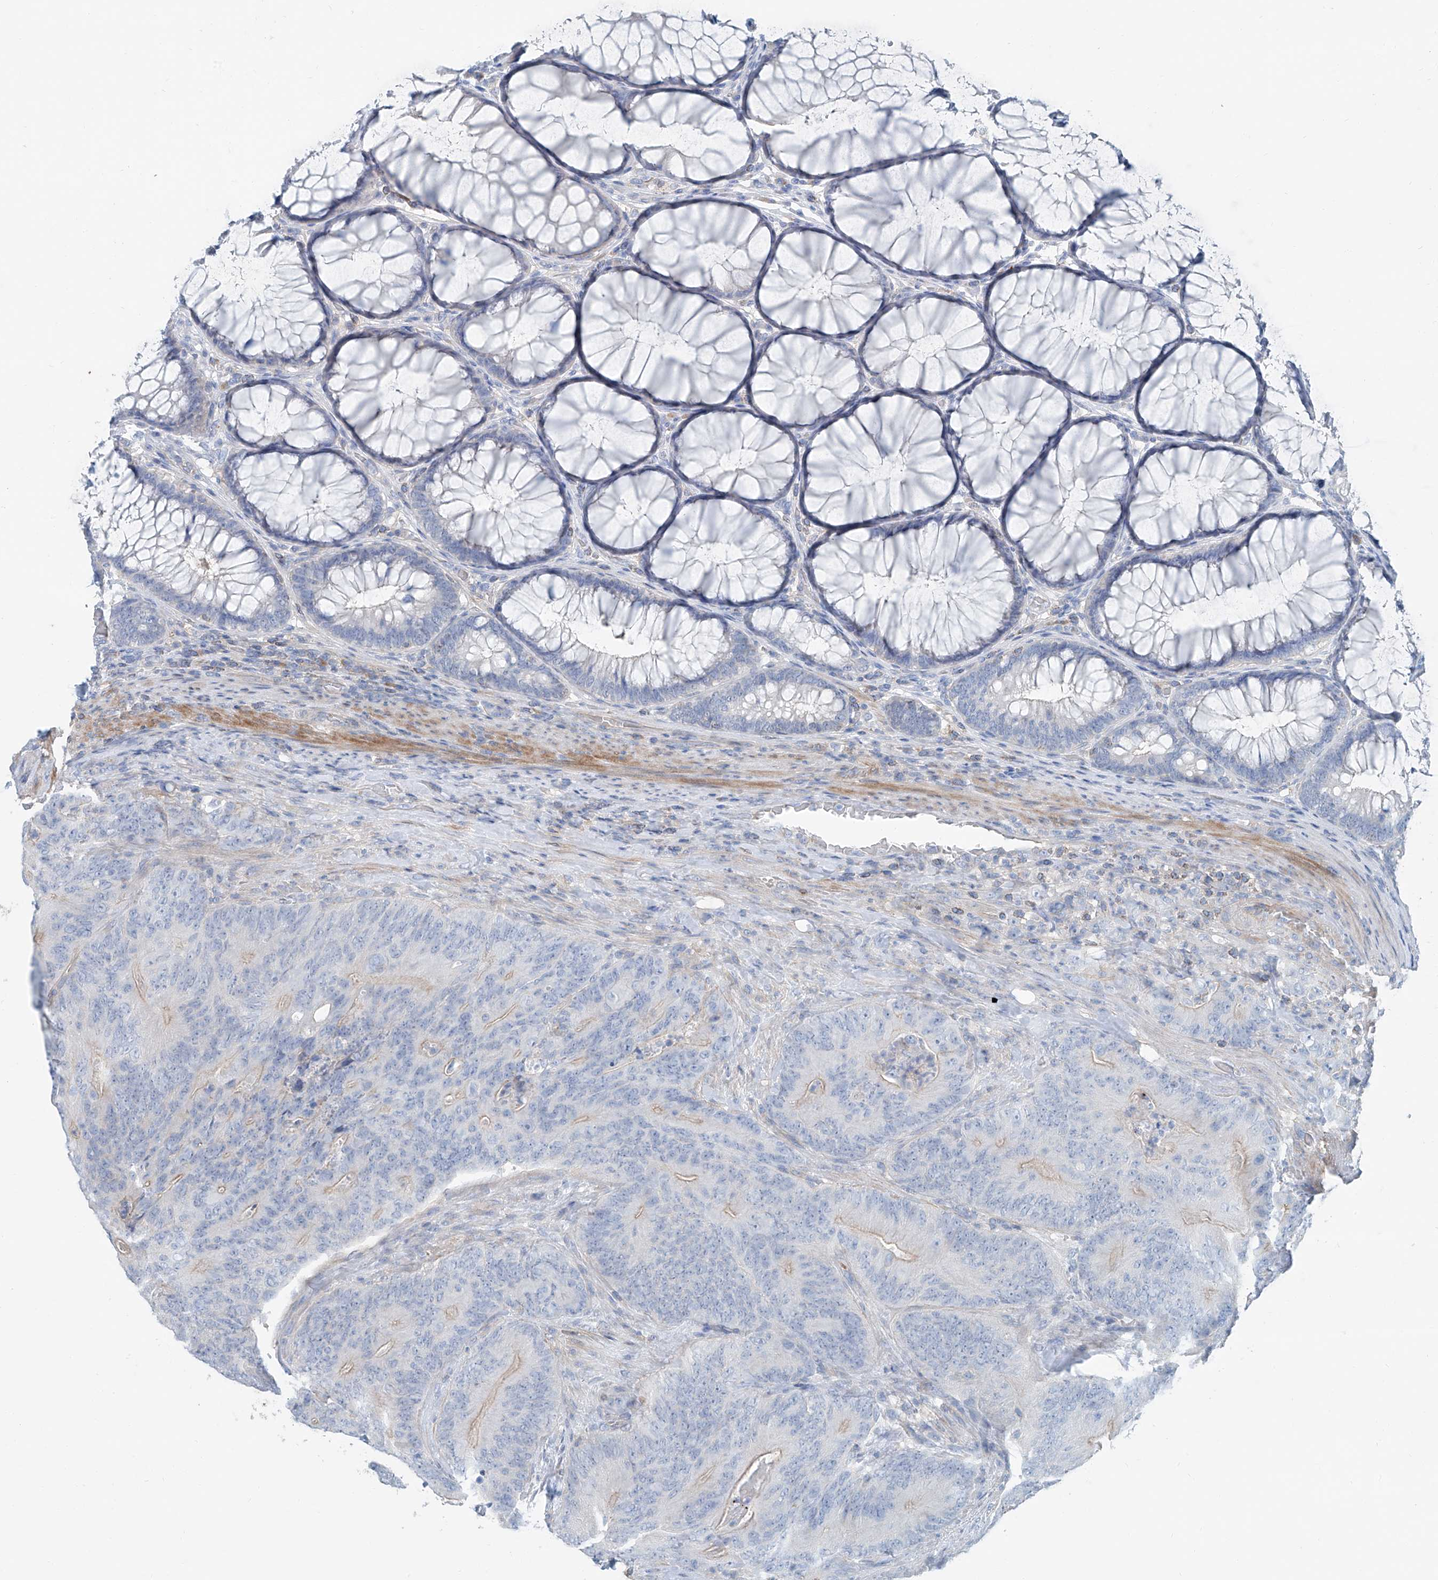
{"staining": {"intensity": "negative", "quantity": "none", "location": "none"}, "tissue": "colorectal cancer", "cell_type": "Tumor cells", "image_type": "cancer", "snomed": [{"axis": "morphology", "description": "Normal tissue, NOS"}, {"axis": "topography", "description": "Colon"}], "caption": "An IHC photomicrograph of colorectal cancer is shown. There is no staining in tumor cells of colorectal cancer.", "gene": "ANKRD34A", "patient": {"sex": "female", "age": 82}}